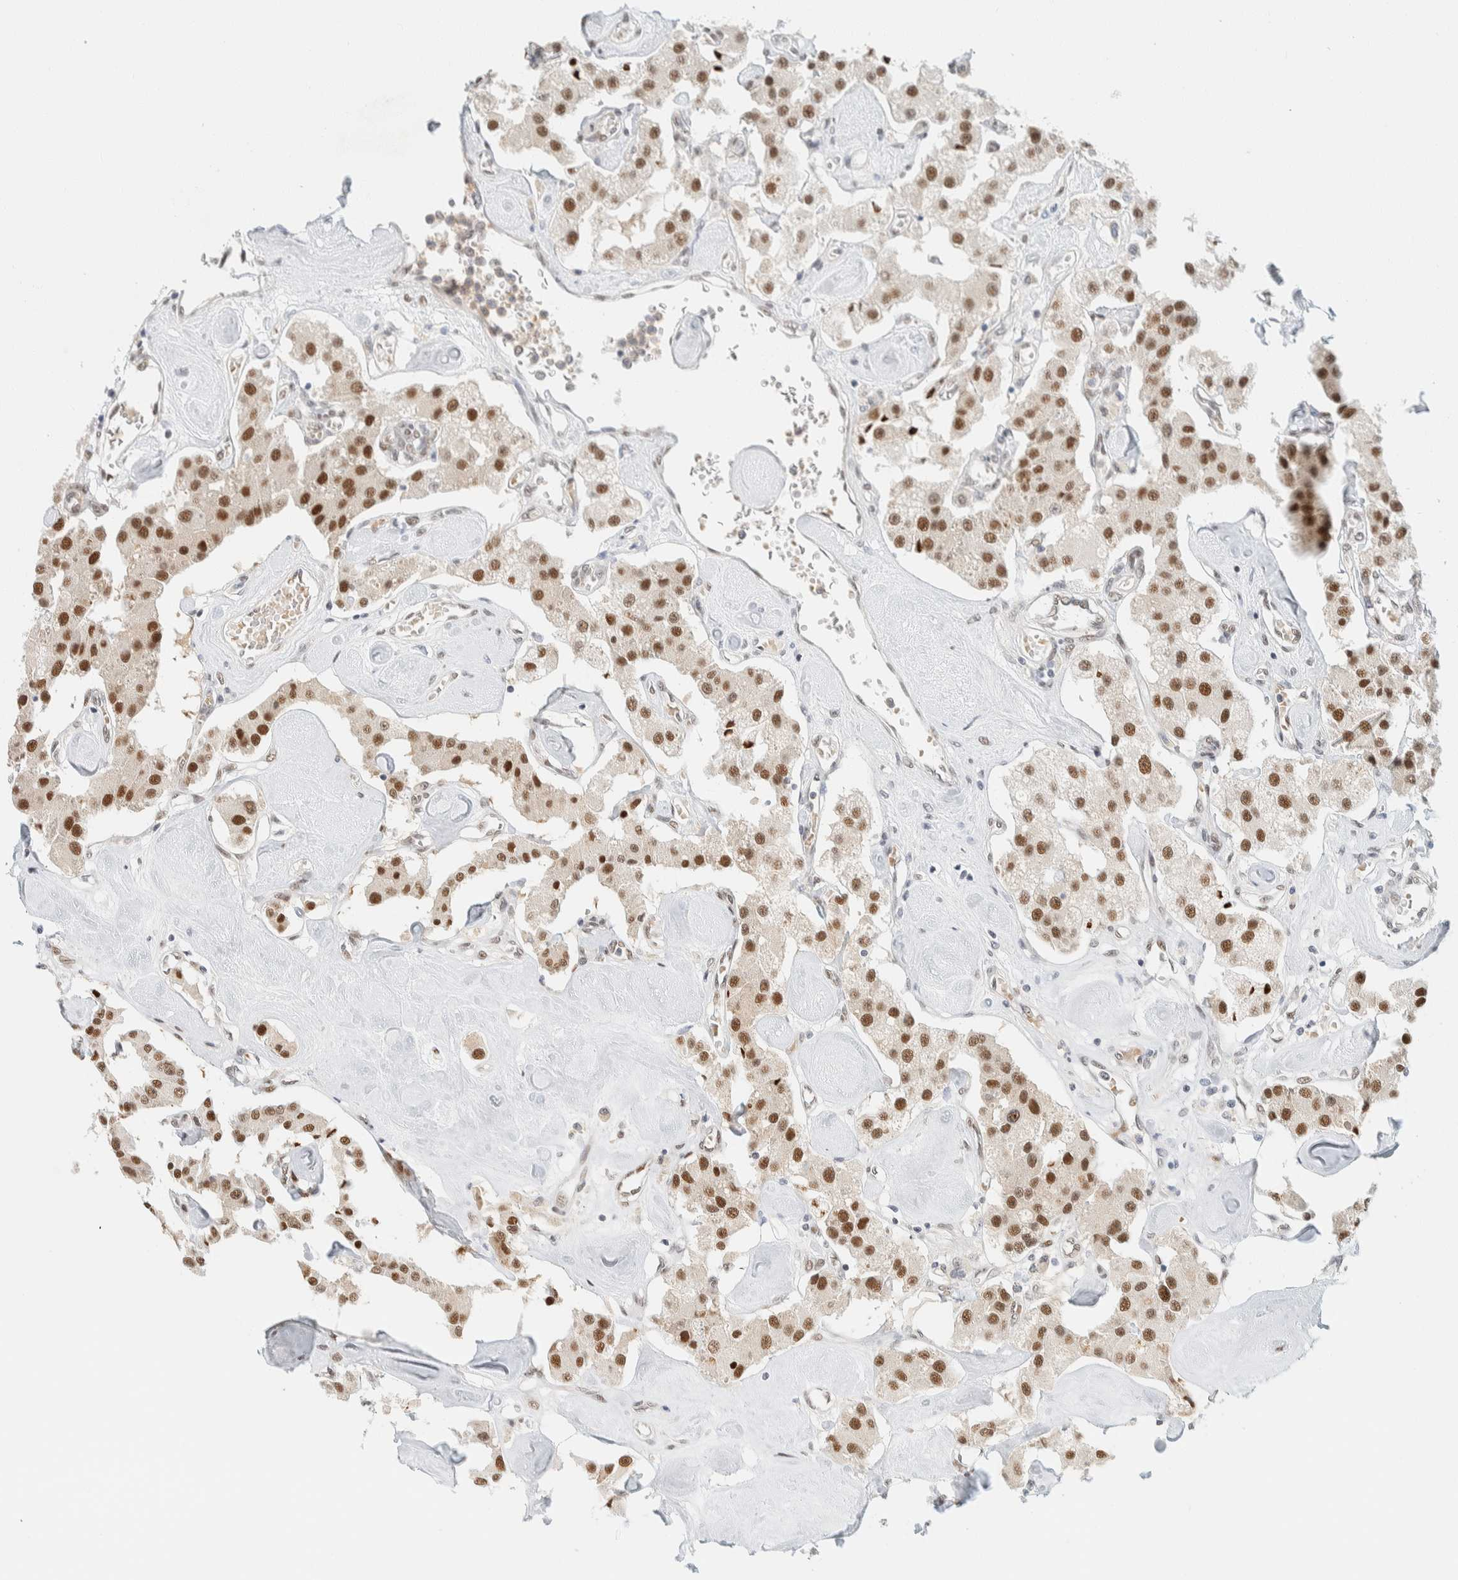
{"staining": {"intensity": "strong", "quantity": ">75%", "location": "nuclear"}, "tissue": "carcinoid", "cell_type": "Tumor cells", "image_type": "cancer", "snomed": [{"axis": "morphology", "description": "Carcinoid, malignant, NOS"}, {"axis": "topography", "description": "Pancreas"}], "caption": "This histopathology image reveals IHC staining of human carcinoid, with high strong nuclear expression in approximately >75% of tumor cells.", "gene": "ZNF683", "patient": {"sex": "male", "age": 41}}